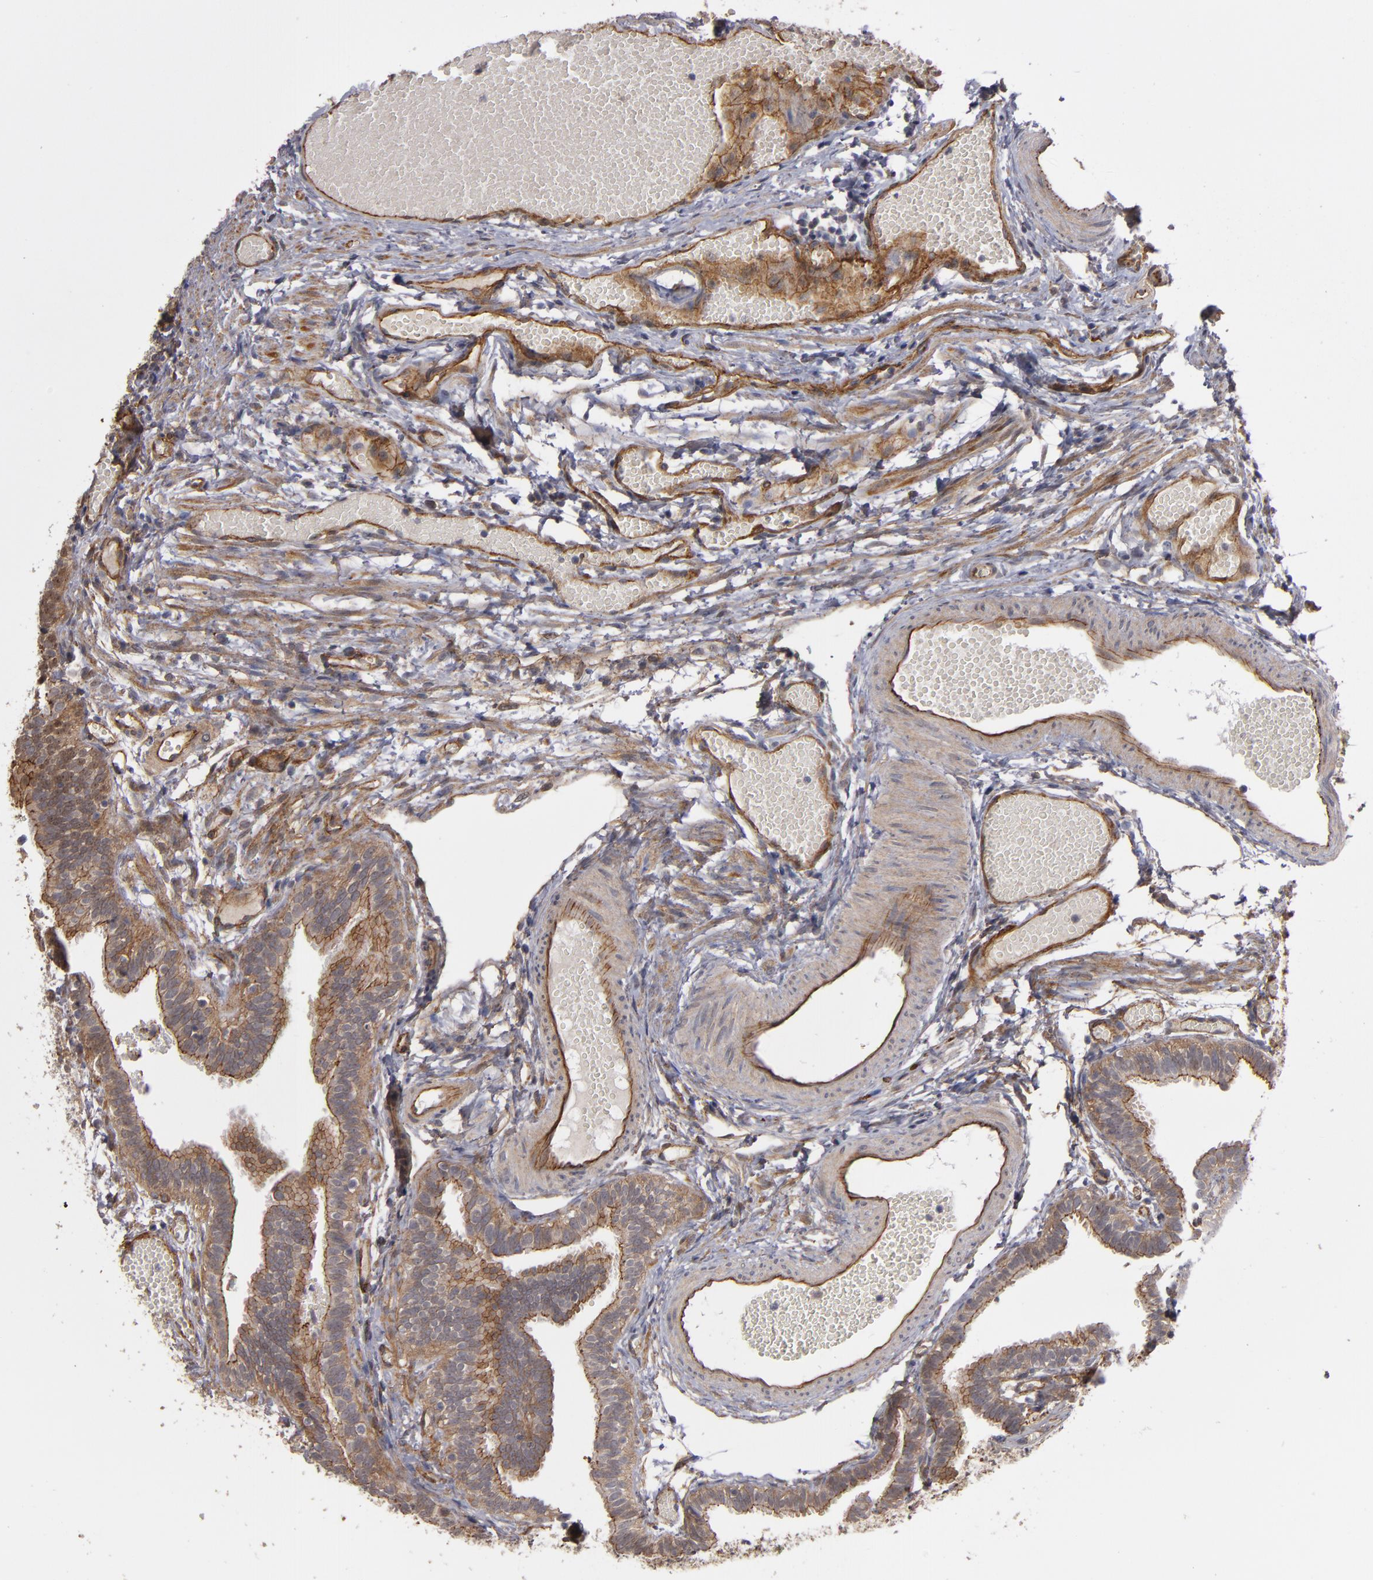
{"staining": {"intensity": "moderate", "quantity": ">75%", "location": "cytoplasmic/membranous"}, "tissue": "fallopian tube", "cell_type": "Glandular cells", "image_type": "normal", "snomed": [{"axis": "morphology", "description": "Normal tissue, NOS"}, {"axis": "topography", "description": "Fallopian tube"}], "caption": "Normal fallopian tube was stained to show a protein in brown. There is medium levels of moderate cytoplasmic/membranous expression in about >75% of glandular cells.", "gene": "TJP1", "patient": {"sex": "female", "age": 29}}